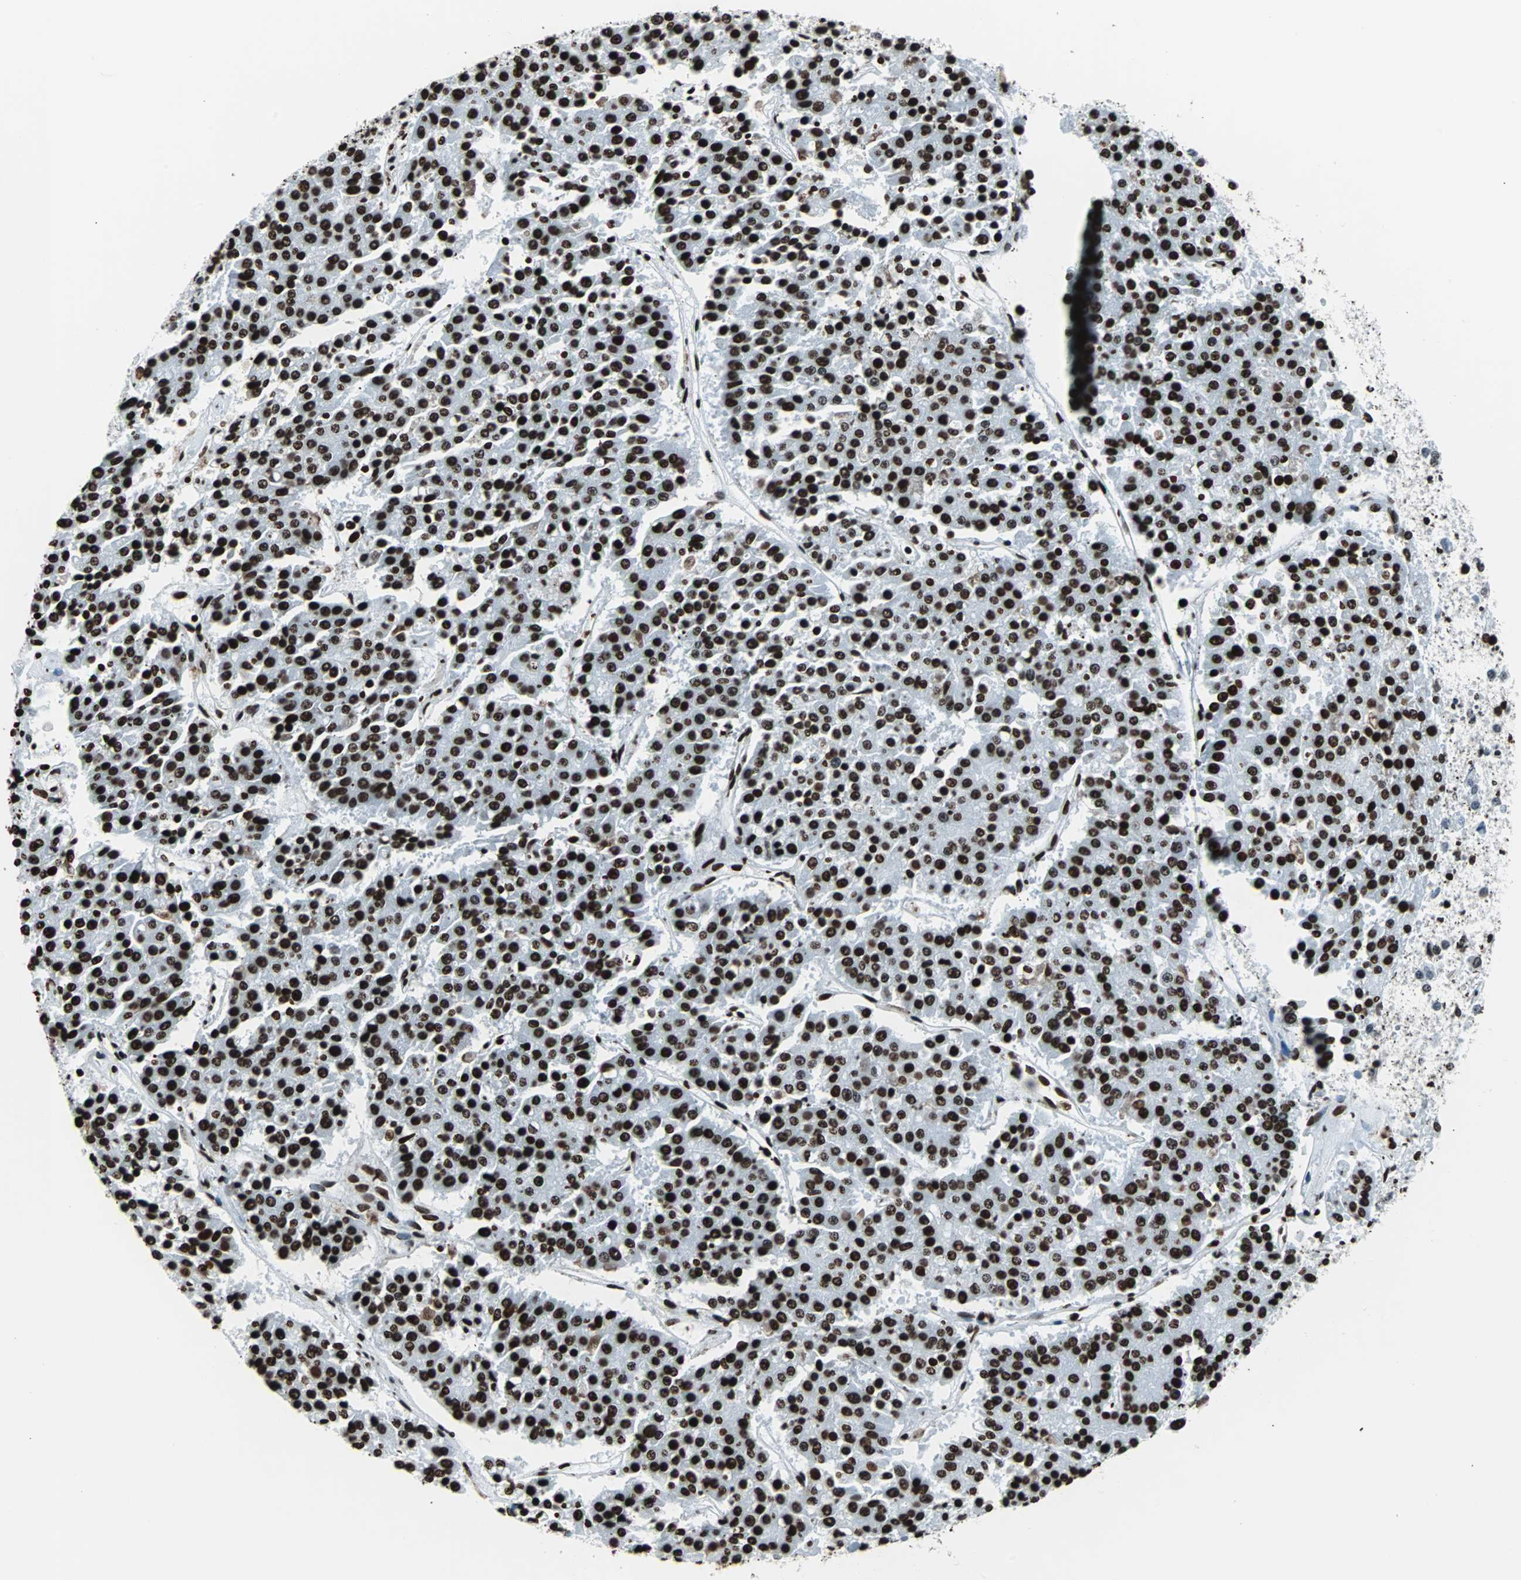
{"staining": {"intensity": "strong", "quantity": ">75%", "location": "nuclear"}, "tissue": "pancreatic cancer", "cell_type": "Tumor cells", "image_type": "cancer", "snomed": [{"axis": "morphology", "description": "Adenocarcinoma, NOS"}, {"axis": "topography", "description": "Pancreas"}], "caption": "A histopathology image of human pancreatic cancer (adenocarcinoma) stained for a protein displays strong nuclear brown staining in tumor cells.", "gene": "H2BC18", "patient": {"sex": "male", "age": 50}}